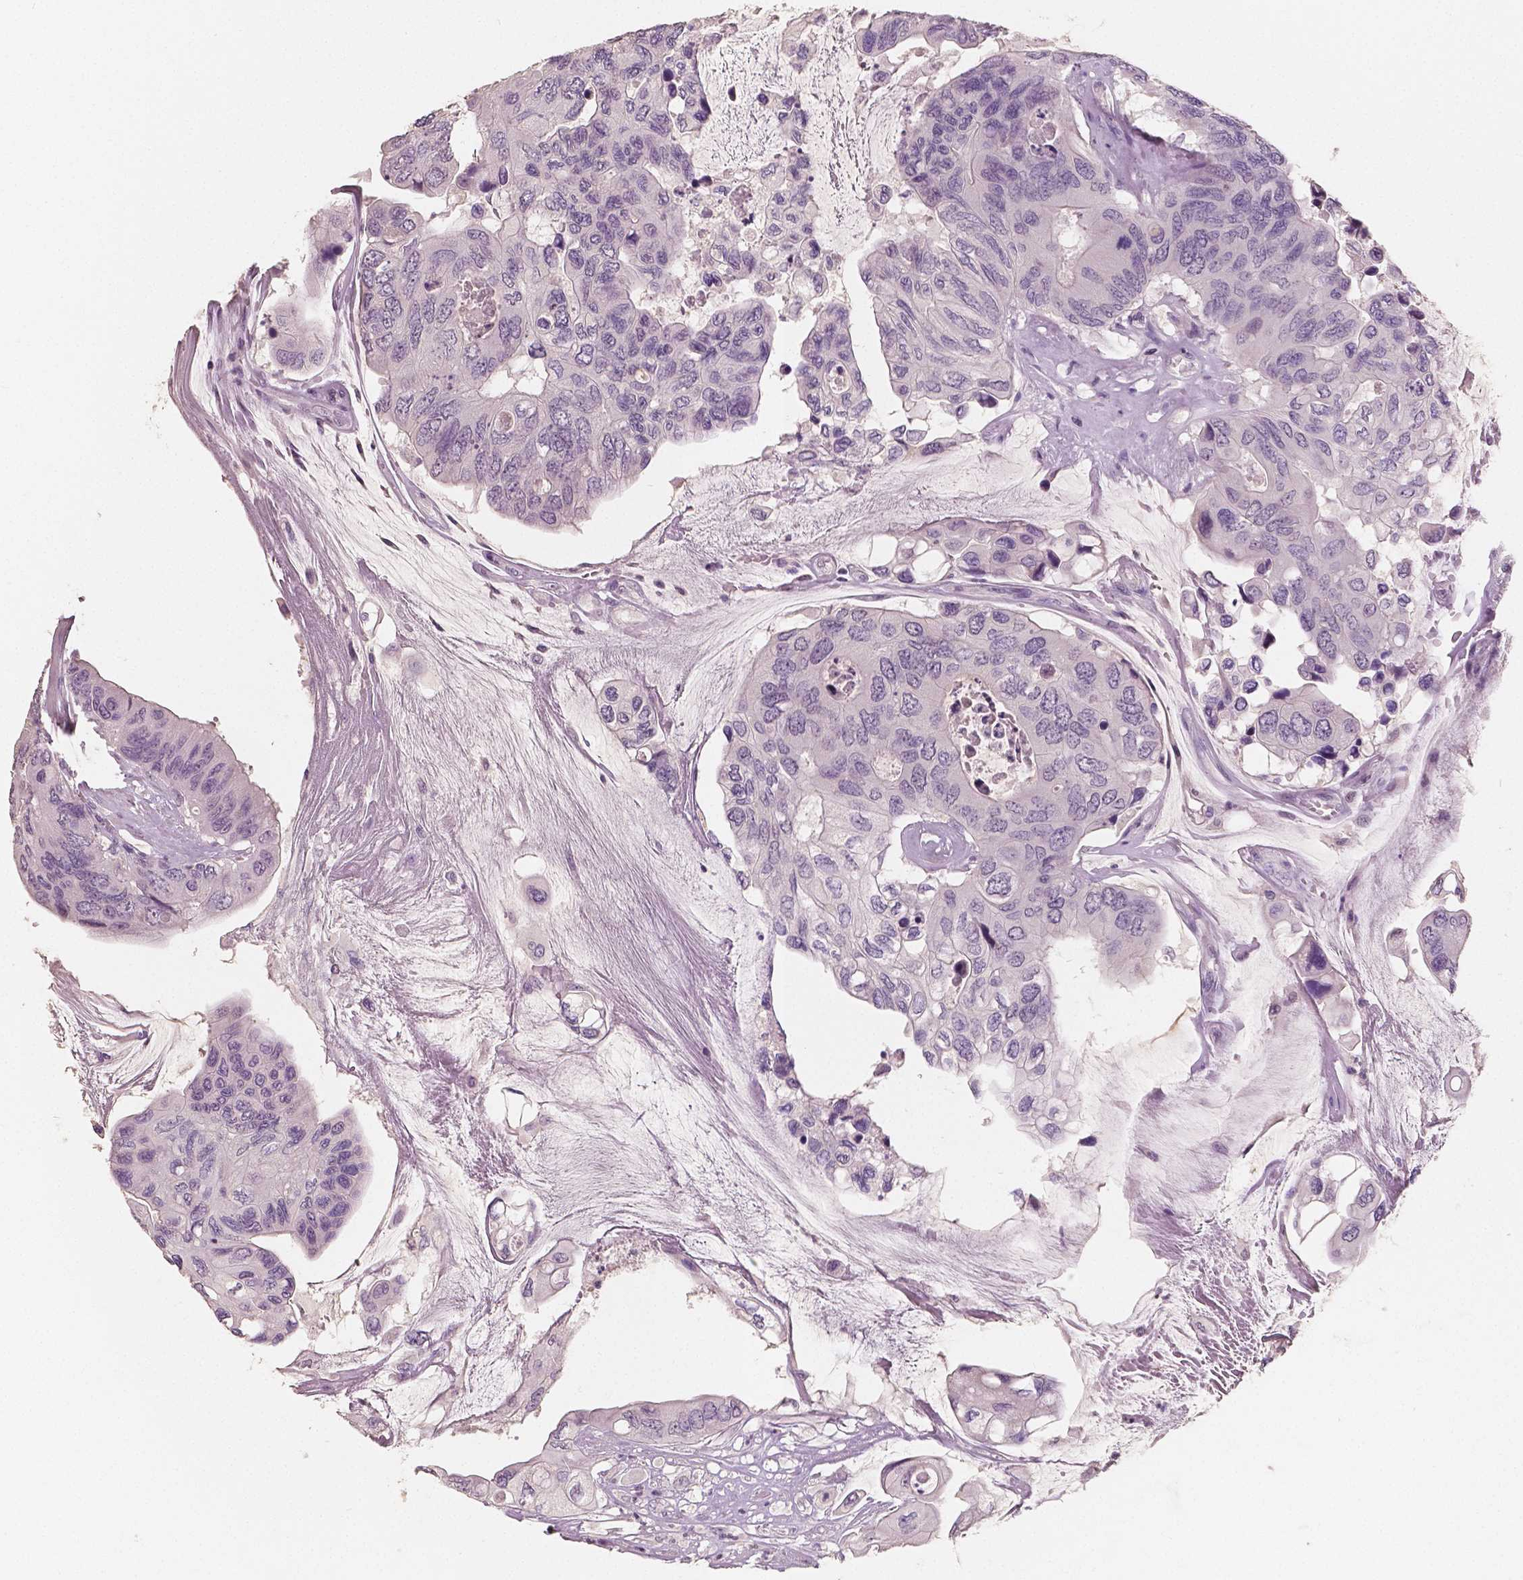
{"staining": {"intensity": "negative", "quantity": "none", "location": "none"}, "tissue": "colorectal cancer", "cell_type": "Tumor cells", "image_type": "cancer", "snomed": [{"axis": "morphology", "description": "Adenocarcinoma, NOS"}, {"axis": "topography", "description": "Rectum"}], "caption": "DAB (3,3'-diaminobenzidine) immunohistochemical staining of human colorectal cancer displays no significant expression in tumor cells. (Immunohistochemistry (ihc), brightfield microscopy, high magnification).", "gene": "KIT", "patient": {"sex": "male", "age": 63}}